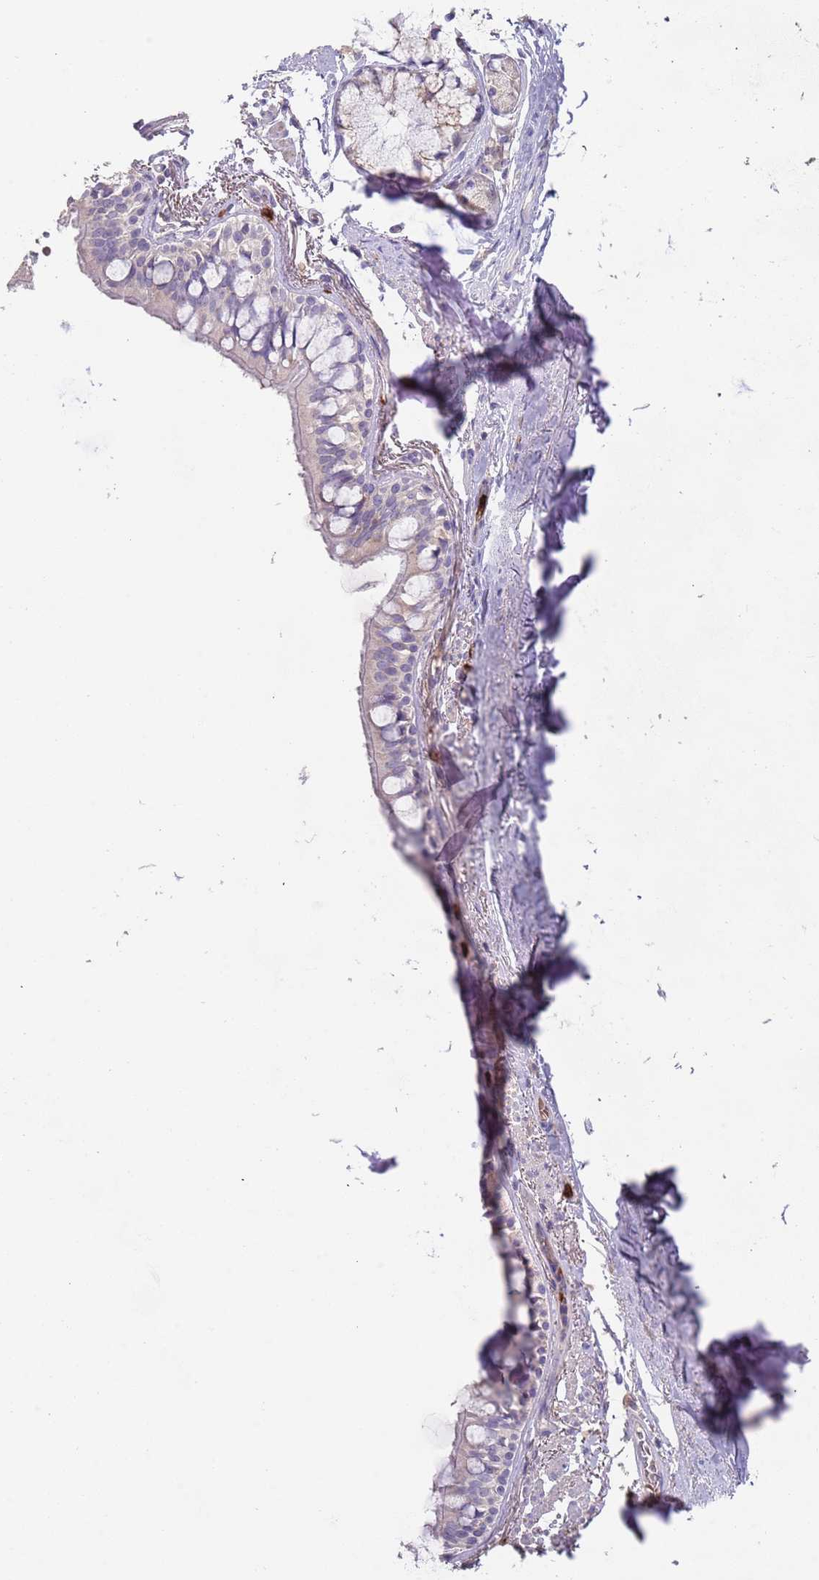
{"staining": {"intensity": "negative", "quantity": "none", "location": "none"}, "tissue": "bronchus", "cell_type": "Respiratory epithelial cells", "image_type": "normal", "snomed": [{"axis": "morphology", "description": "Normal tissue, NOS"}, {"axis": "topography", "description": "Bronchus"}], "caption": "DAB (3,3'-diaminobenzidine) immunohistochemical staining of normal bronchus exhibits no significant staining in respiratory epithelial cells. The staining is performed using DAB (3,3'-diaminobenzidine) brown chromogen with nuclei counter-stained in using hematoxylin.", "gene": "TMEM251", "patient": {"sex": "male", "age": 70}}